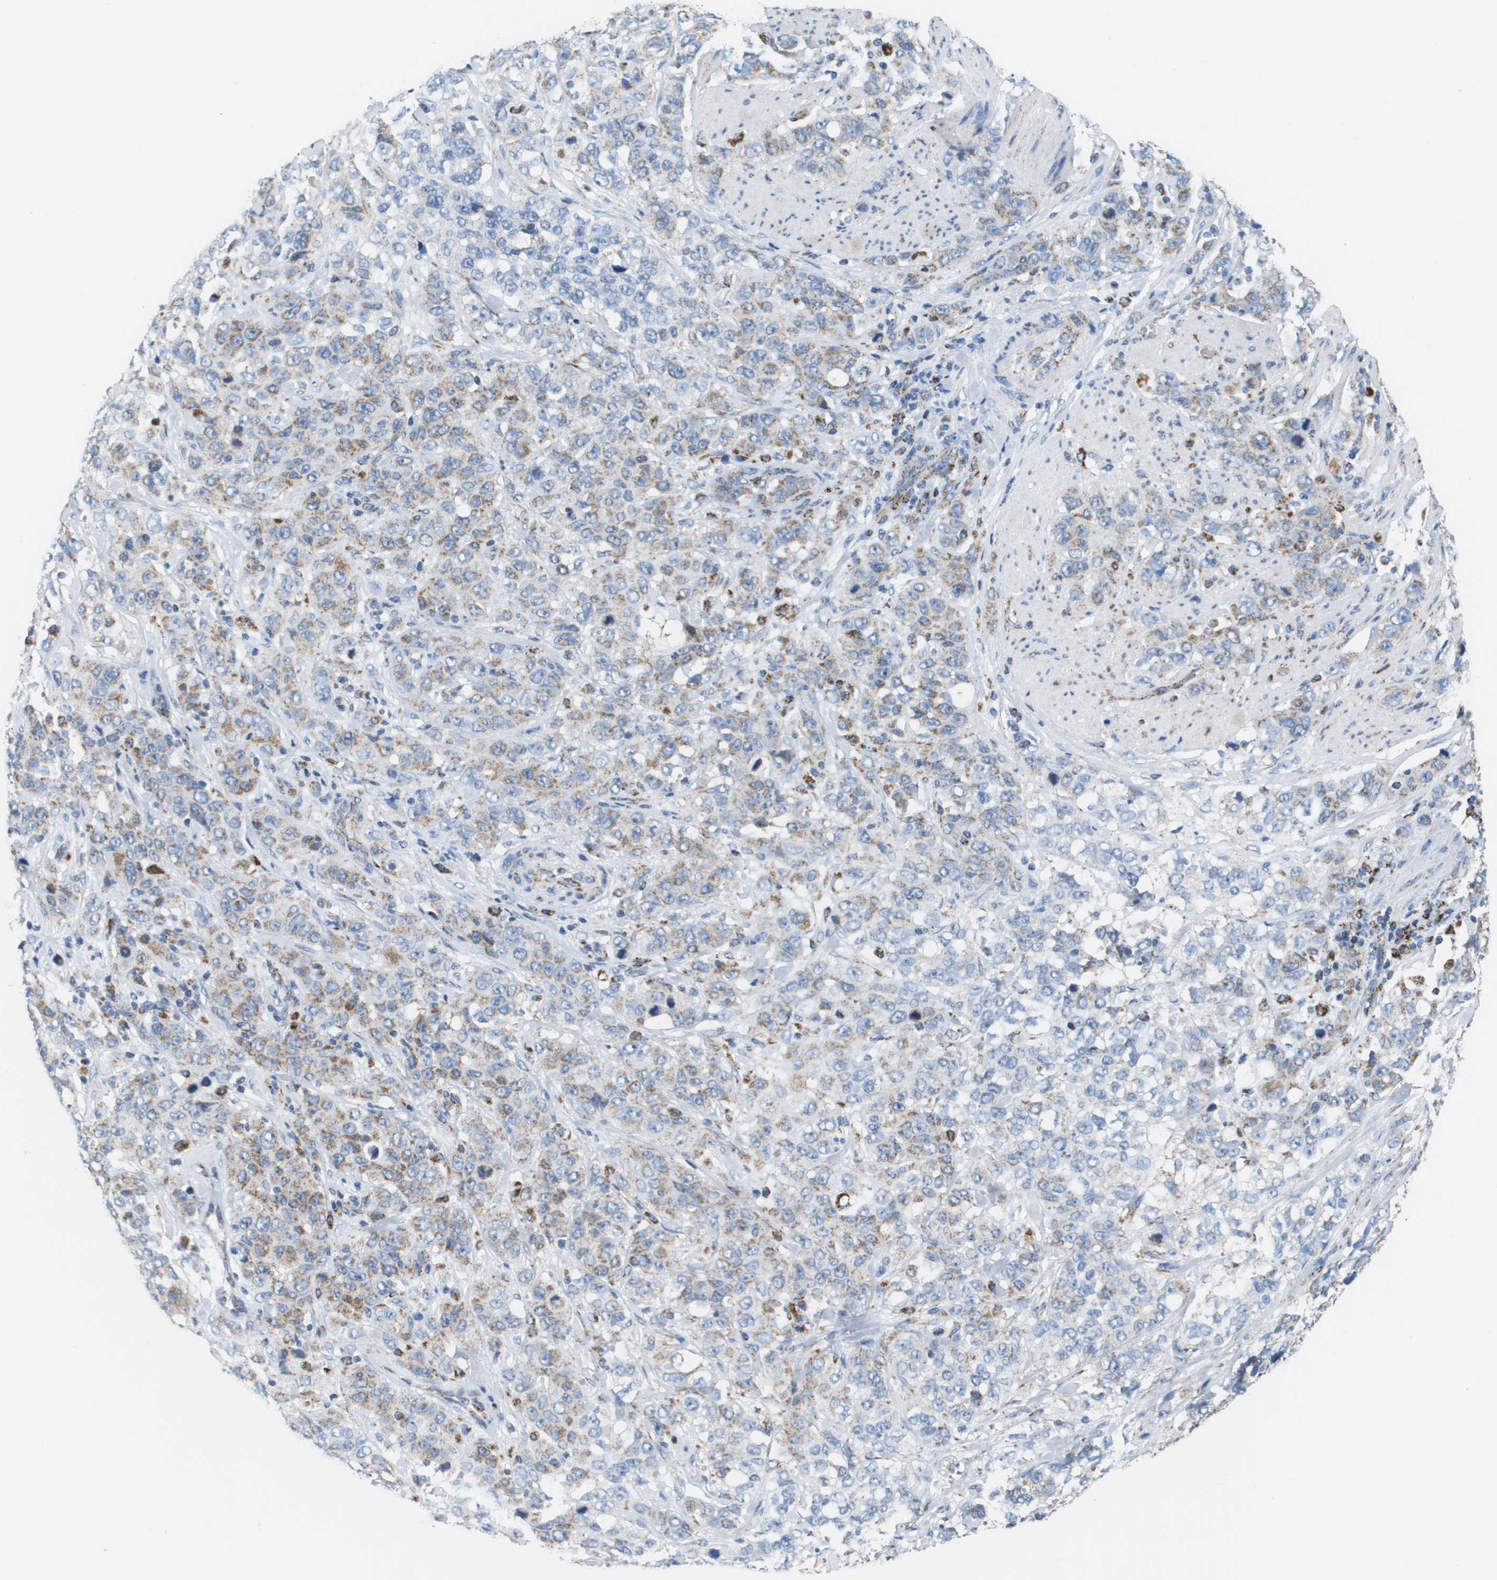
{"staining": {"intensity": "moderate", "quantity": "25%-75%", "location": "cytoplasmic/membranous"}, "tissue": "stomach cancer", "cell_type": "Tumor cells", "image_type": "cancer", "snomed": [{"axis": "morphology", "description": "Adenocarcinoma, NOS"}, {"axis": "topography", "description": "Stomach"}], "caption": "Stomach cancer tissue reveals moderate cytoplasmic/membranous positivity in approximately 25%-75% of tumor cells Ihc stains the protein of interest in brown and the nuclei are stained blue.", "gene": "ATP5F1B", "patient": {"sex": "male", "age": 48}}